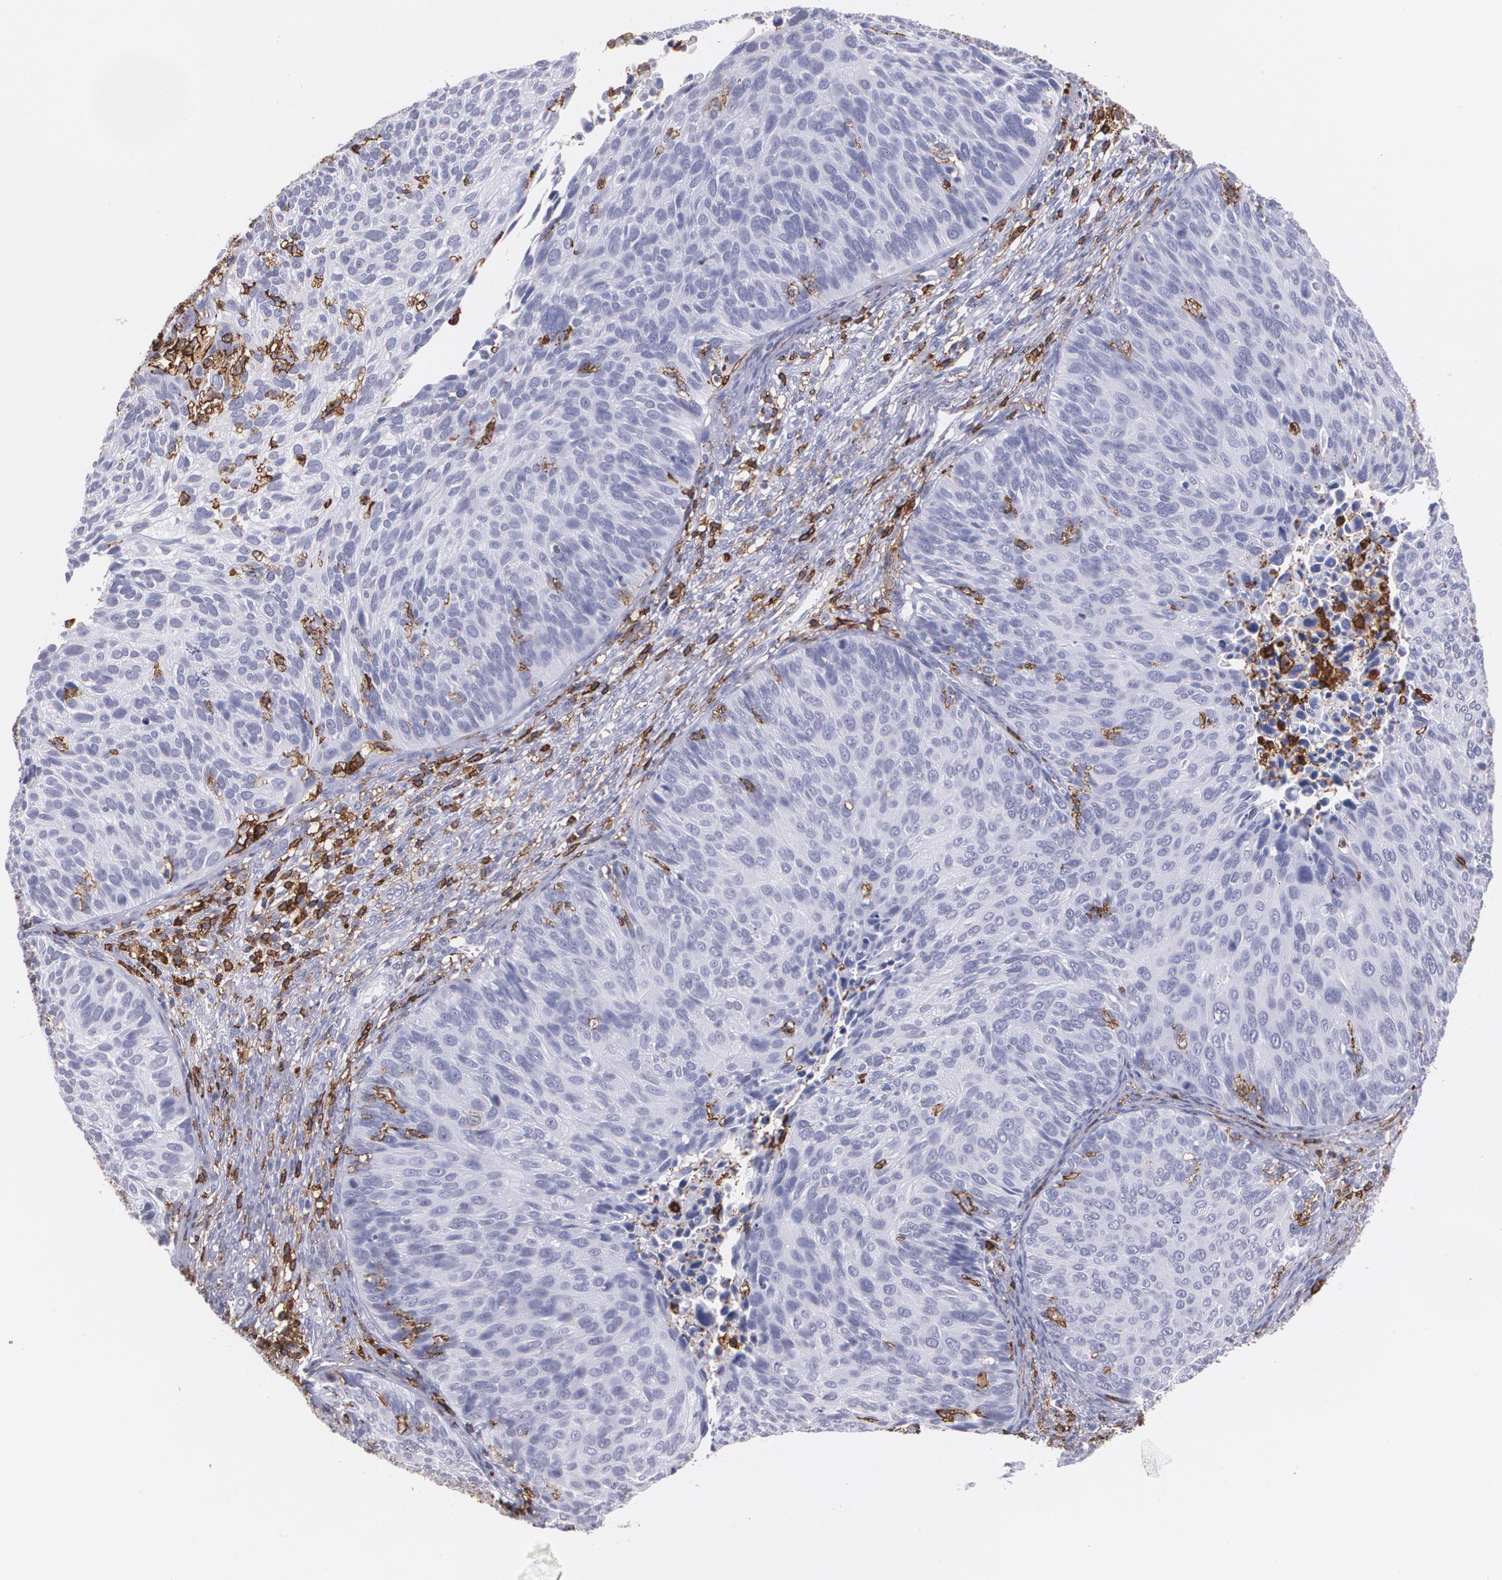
{"staining": {"intensity": "negative", "quantity": "none", "location": "none"}, "tissue": "cervical cancer", "cell_type": "Tumor cells", "image_type": "cancer", "snomed": [{"axis": "morphology", "description": "Squamous cell carcinoma, NOS"}, {"axis": "topography", "description": "Cervix"}], "caption": "Image shows no significant protein staining in tumor cells of cervical squamous cell carcinoma.", "gene": "PTPRC", "patient": {"sex": "female", "age": 36}}